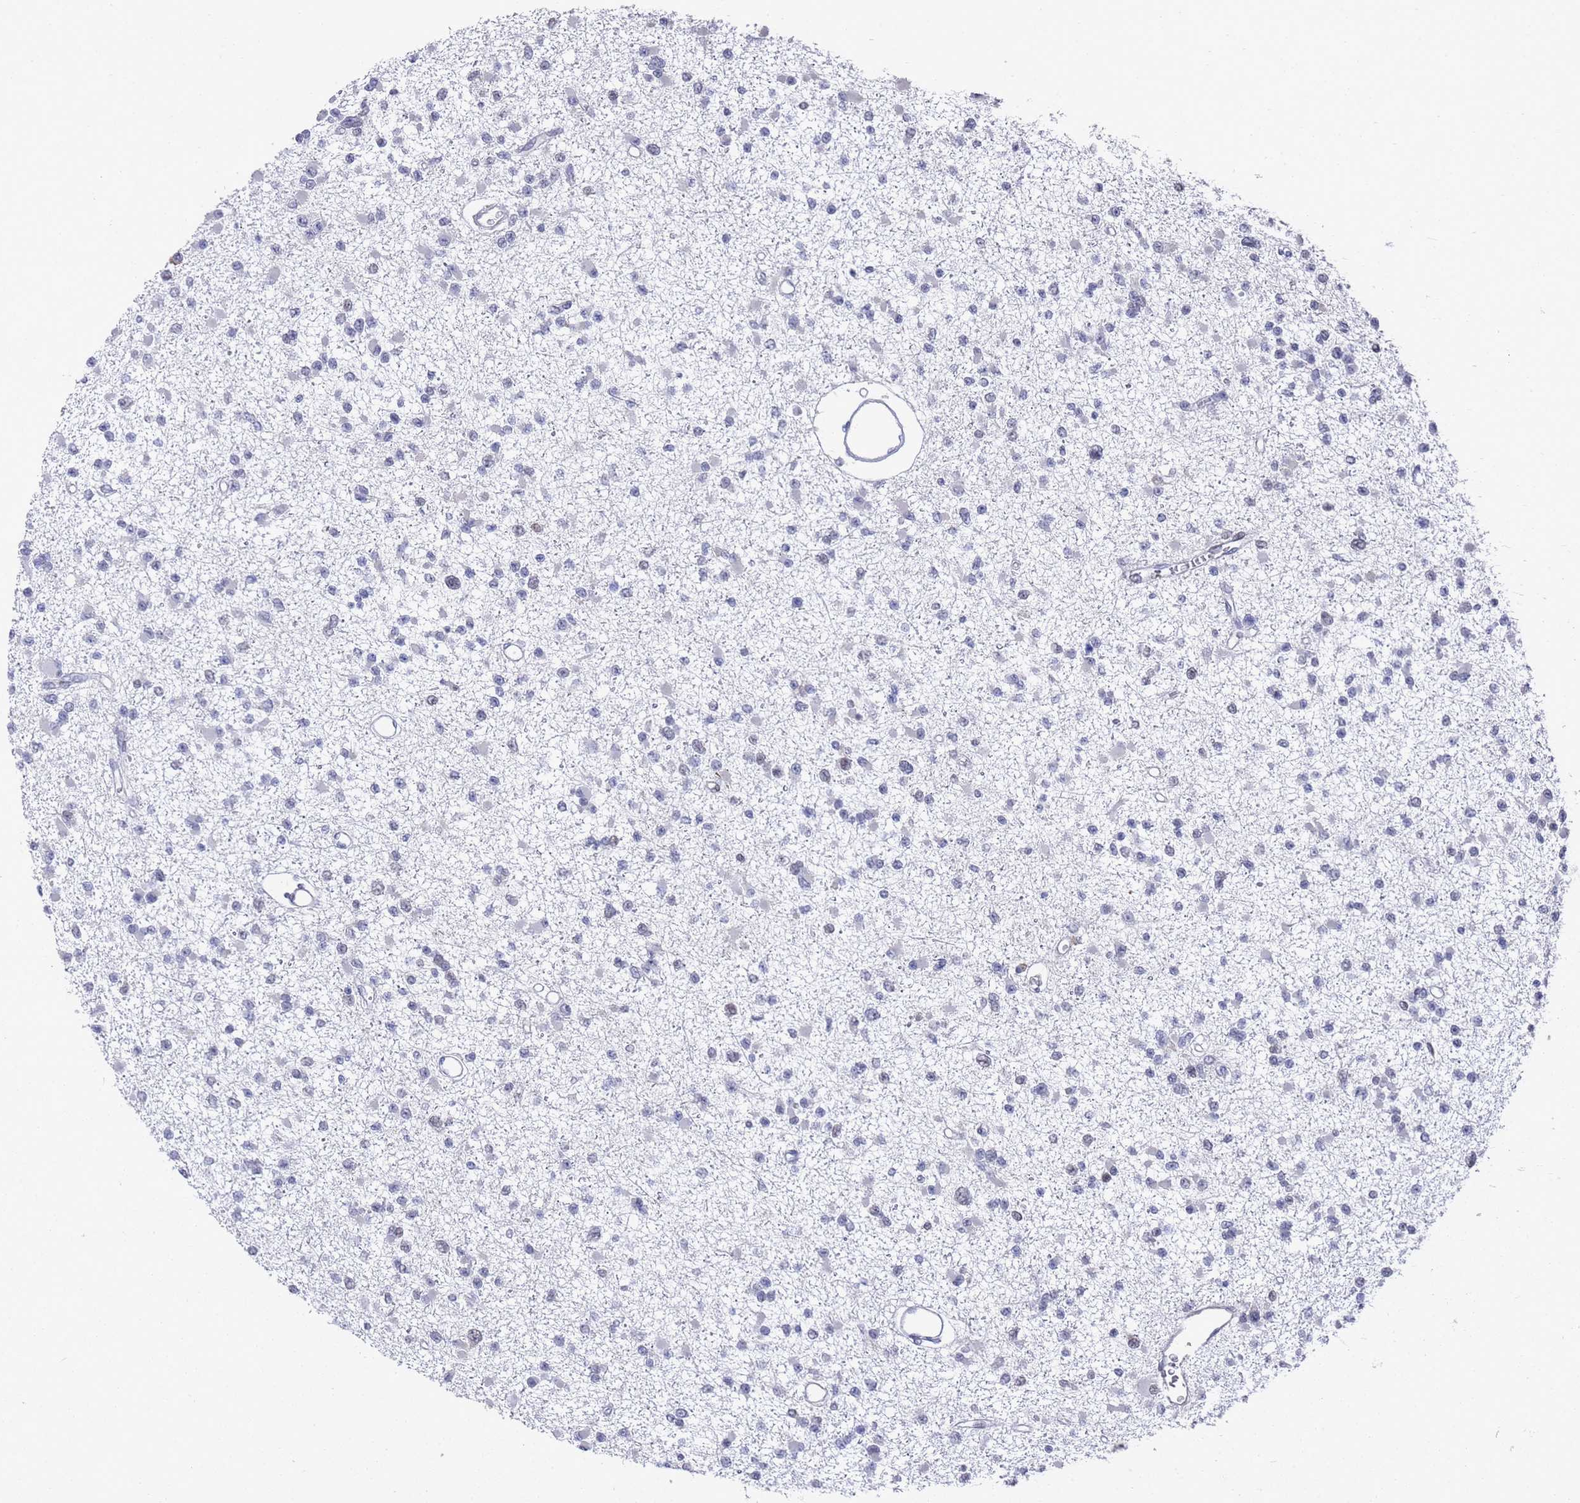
{"staining": {"intensity": "negative", "quantity": "none", "location": "none"}, "tissue": "glioma", "cell_type": "Tumor cells", "image_type": "cancer", "snomed": [{"axis": "morphology", "description": "Glioma, malignant, Low grade"}, {"axis": "topography", "description": "Brain"}], "caption": "There is no significant positivity in tumor cells of malignant glioma (low-grade).", "gene": "COPS6", "patient": {"sex": "female", "age": 22}}